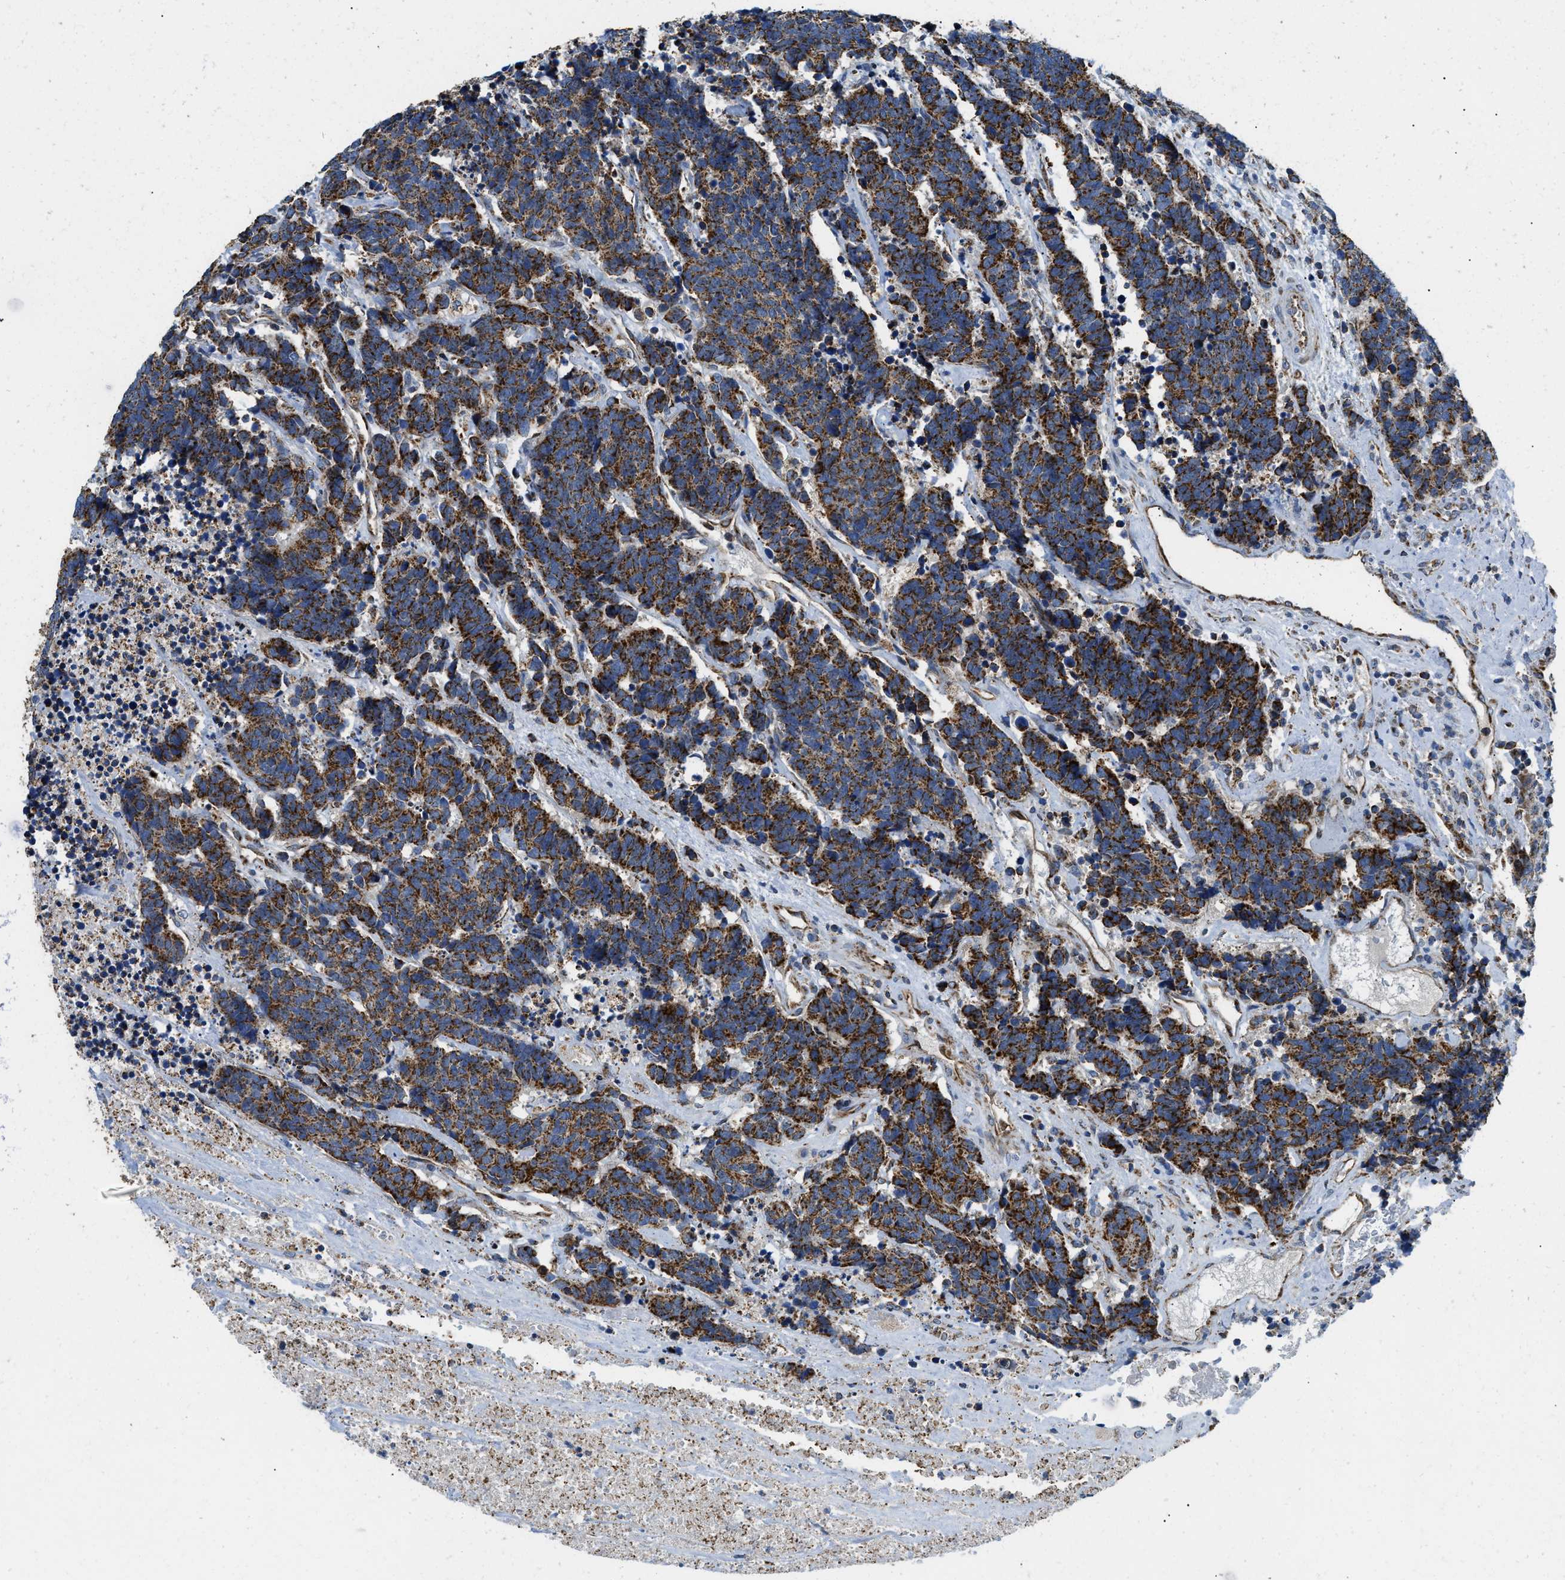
{"staining": {"intensity": "strong", "quantity": ">75%", "location": "cytoplasmic/membranous"}, "tissue": "carcinoid", "cell_type": "Tumor cells", "image_type": "cancer", "snomed": [{"axis": "morphology", "description": "Carcinoma, NOS"}, {"axis": "morphology", "description": "Carcinoid, malignant, NOS"}, {"axis": "topography", "description": "Urinary bladder"}], "caption": "Brown immunohistochemical staining in carcinoid reveals strong cytoplasmic/membranous positivity in approximately >75% of tumor cells.", "gene": "STK33", "patient": {"sex": "male", "age": 57}}